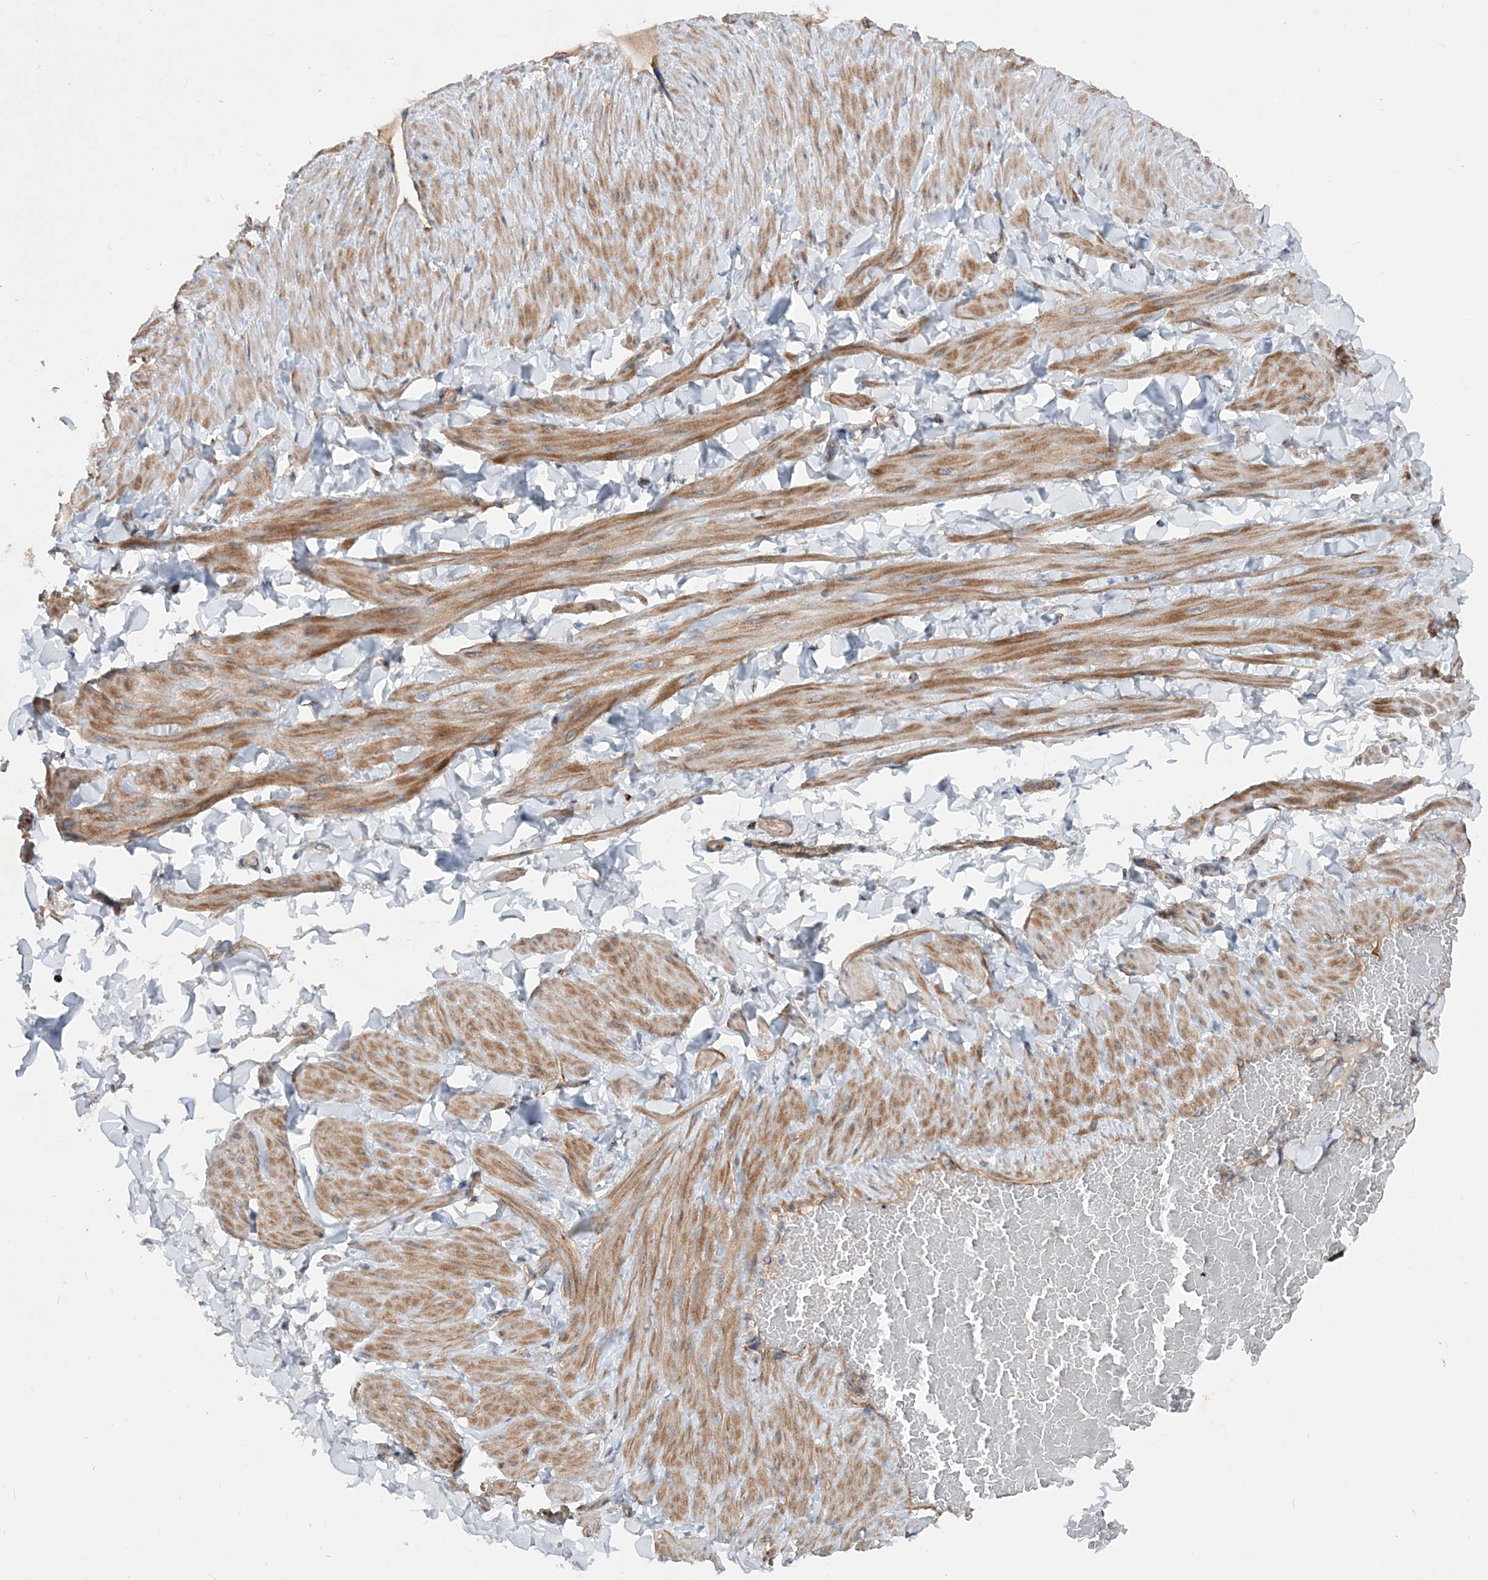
{"staining": {"intensity": "negative", "quantity": "none", "location": "none"}, "tissue": "adipose tissue", "cell_type": "Adipocytes", "image_type": "normal", "snomed": [{"axis": "morphology", "description": "Normal tissue, NOS"}, {"axis": "topography", "description": "Adipose tissue"}, {"axis": "topography", "description": "Vascular tissue"}, {"axis": "topography", "description": "Peripheral nerve tissue"}], "caption": "Normal adipose tissue was stained to show a protein in brown. There is no significant expression in adipocytes.", "gene": "NGLY1", "patient": {"sex": "male", "age": 25}}